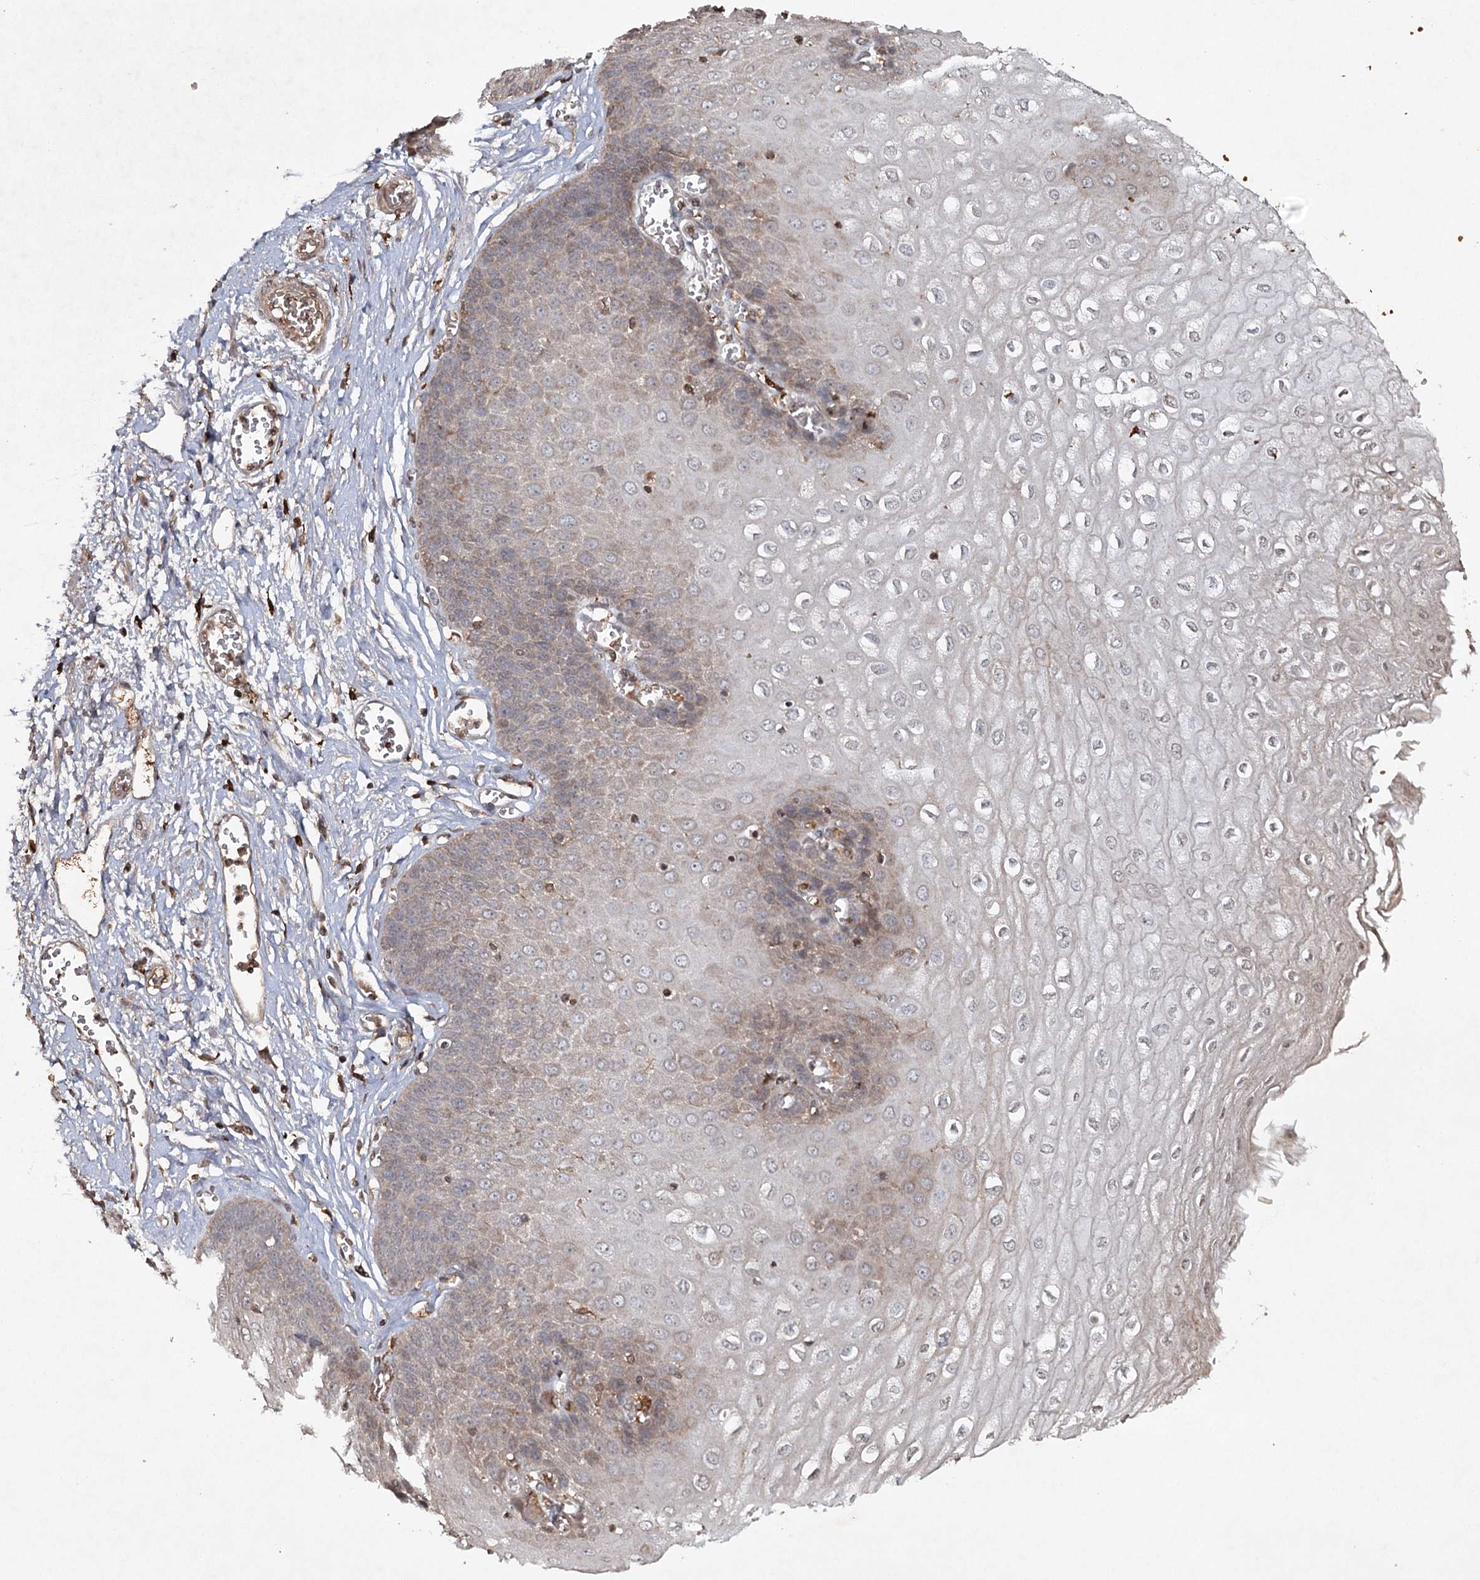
{"staining": {"intensity": "weak", "quantity": "<25%", "location": "cytoplasmic/membranous"}, "tissue": "esophagus", "cell_type": "Squamous epithelial cells", "image_type": "normal", "snomed": [{"axis": "morphology", "description": "Normal tissue, NOS"}, {"axis": "topography", "description": "Esophagus"}], "caption": "IHC photomicrograph of unremarkable esophagus: human esophagus stained with DAB reveals no significant protein expression in squamous epithelial cells. Nuclei are stained in blue.", "gene": "CYP2B6", "patient": {"sex": "male", "age": 60}}